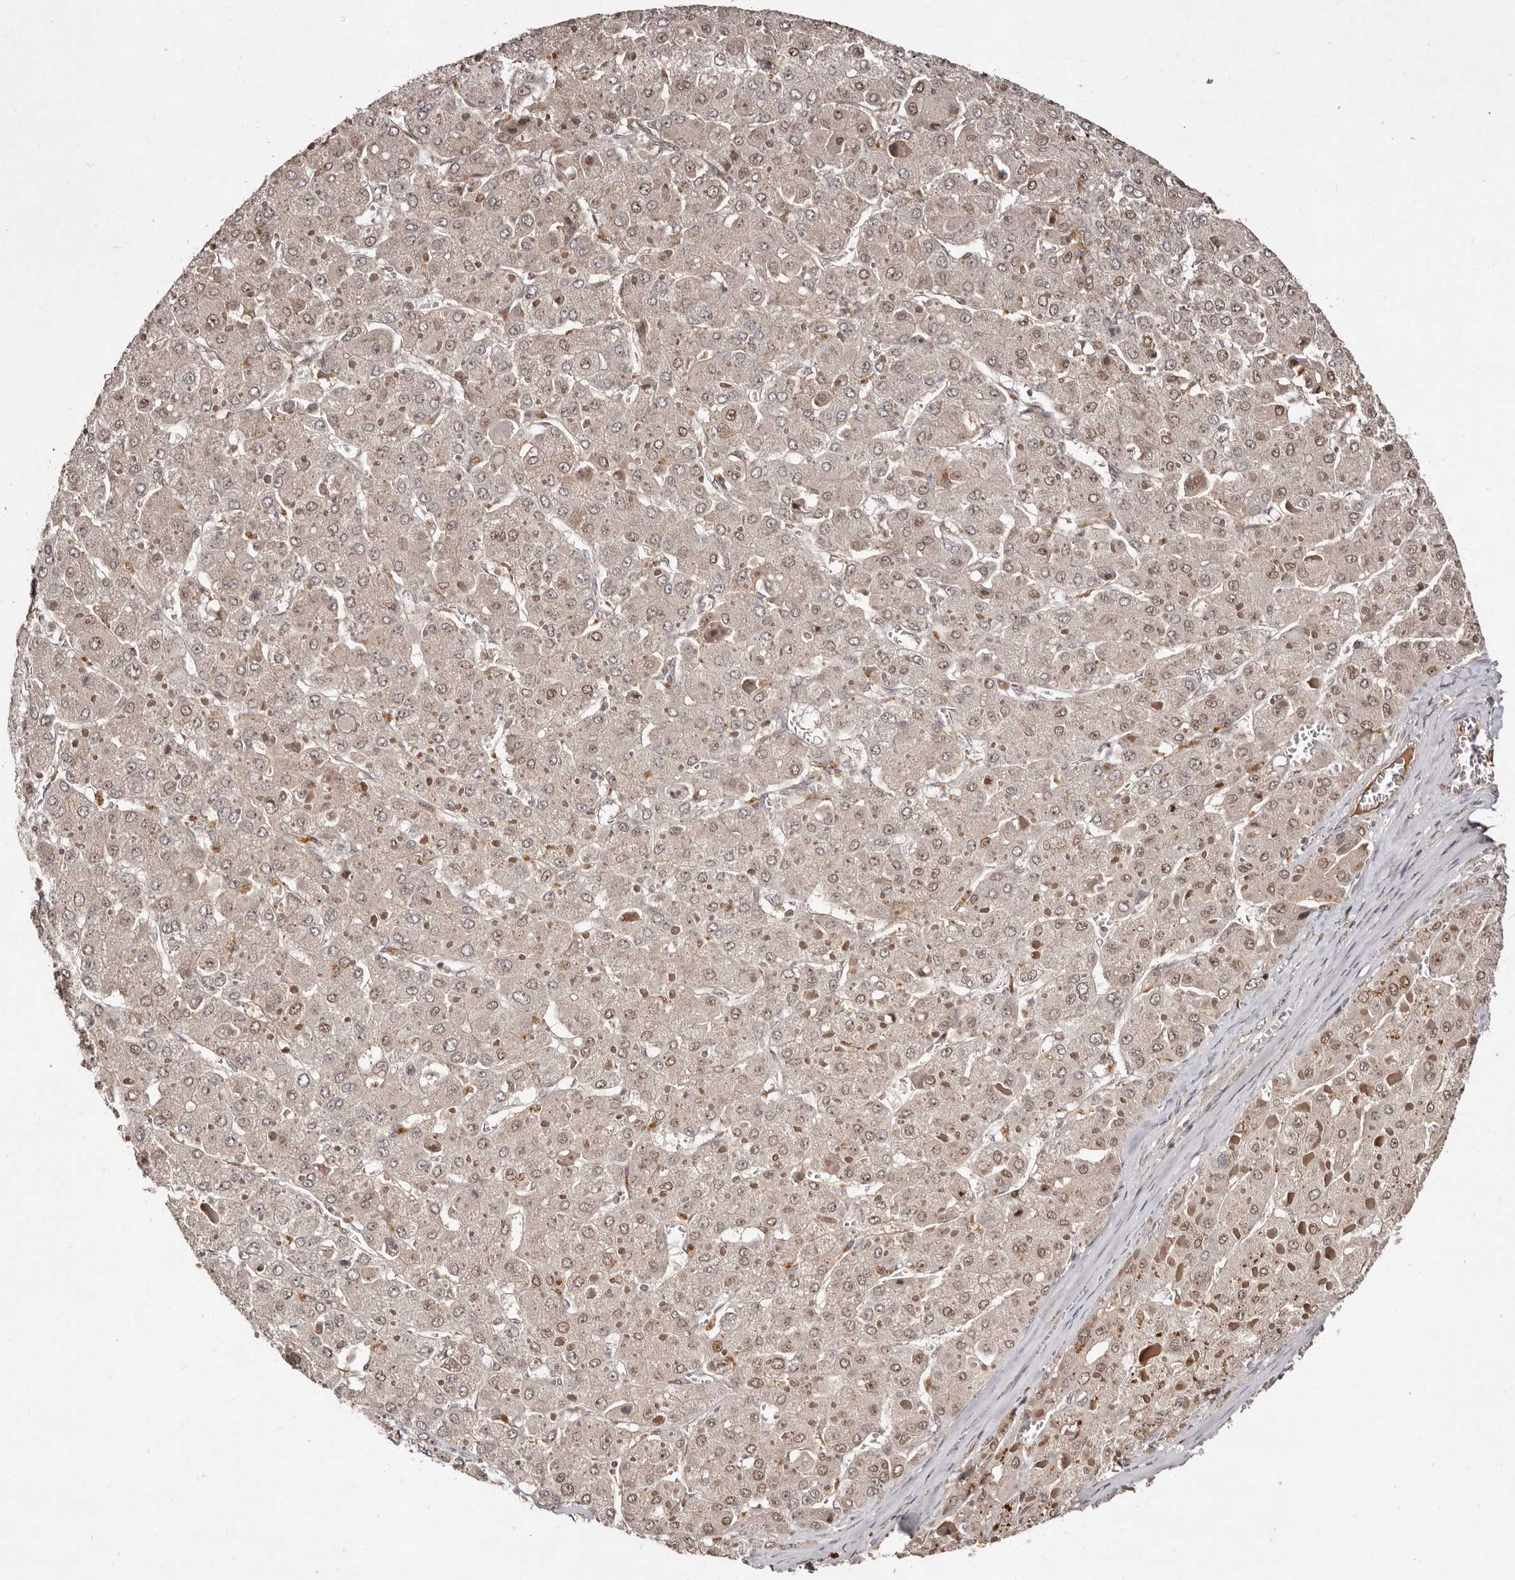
{"staining": {"intensity": "moderate", "quantity": "25%-75%", "location": "nuclear"}, "tissue": "liver cancer", "cell_type": "Tumor cells", "image_type": "cancer", "snomed": [{"axis": "morphology", "description": "Carcinoma, Hepatocellular, NOS"}, {"axis": "topography", "description": "Liver"}], "caption": "IHC photomicrograph of hepatocellular carcinoma (liver) stained for a protein (brown), which exhibits medium levels of moderate nuclear expression in about 25%-75% of tumor cells.", "gene": "LCORL", "patient": {"sex": "female", "age": 73}}